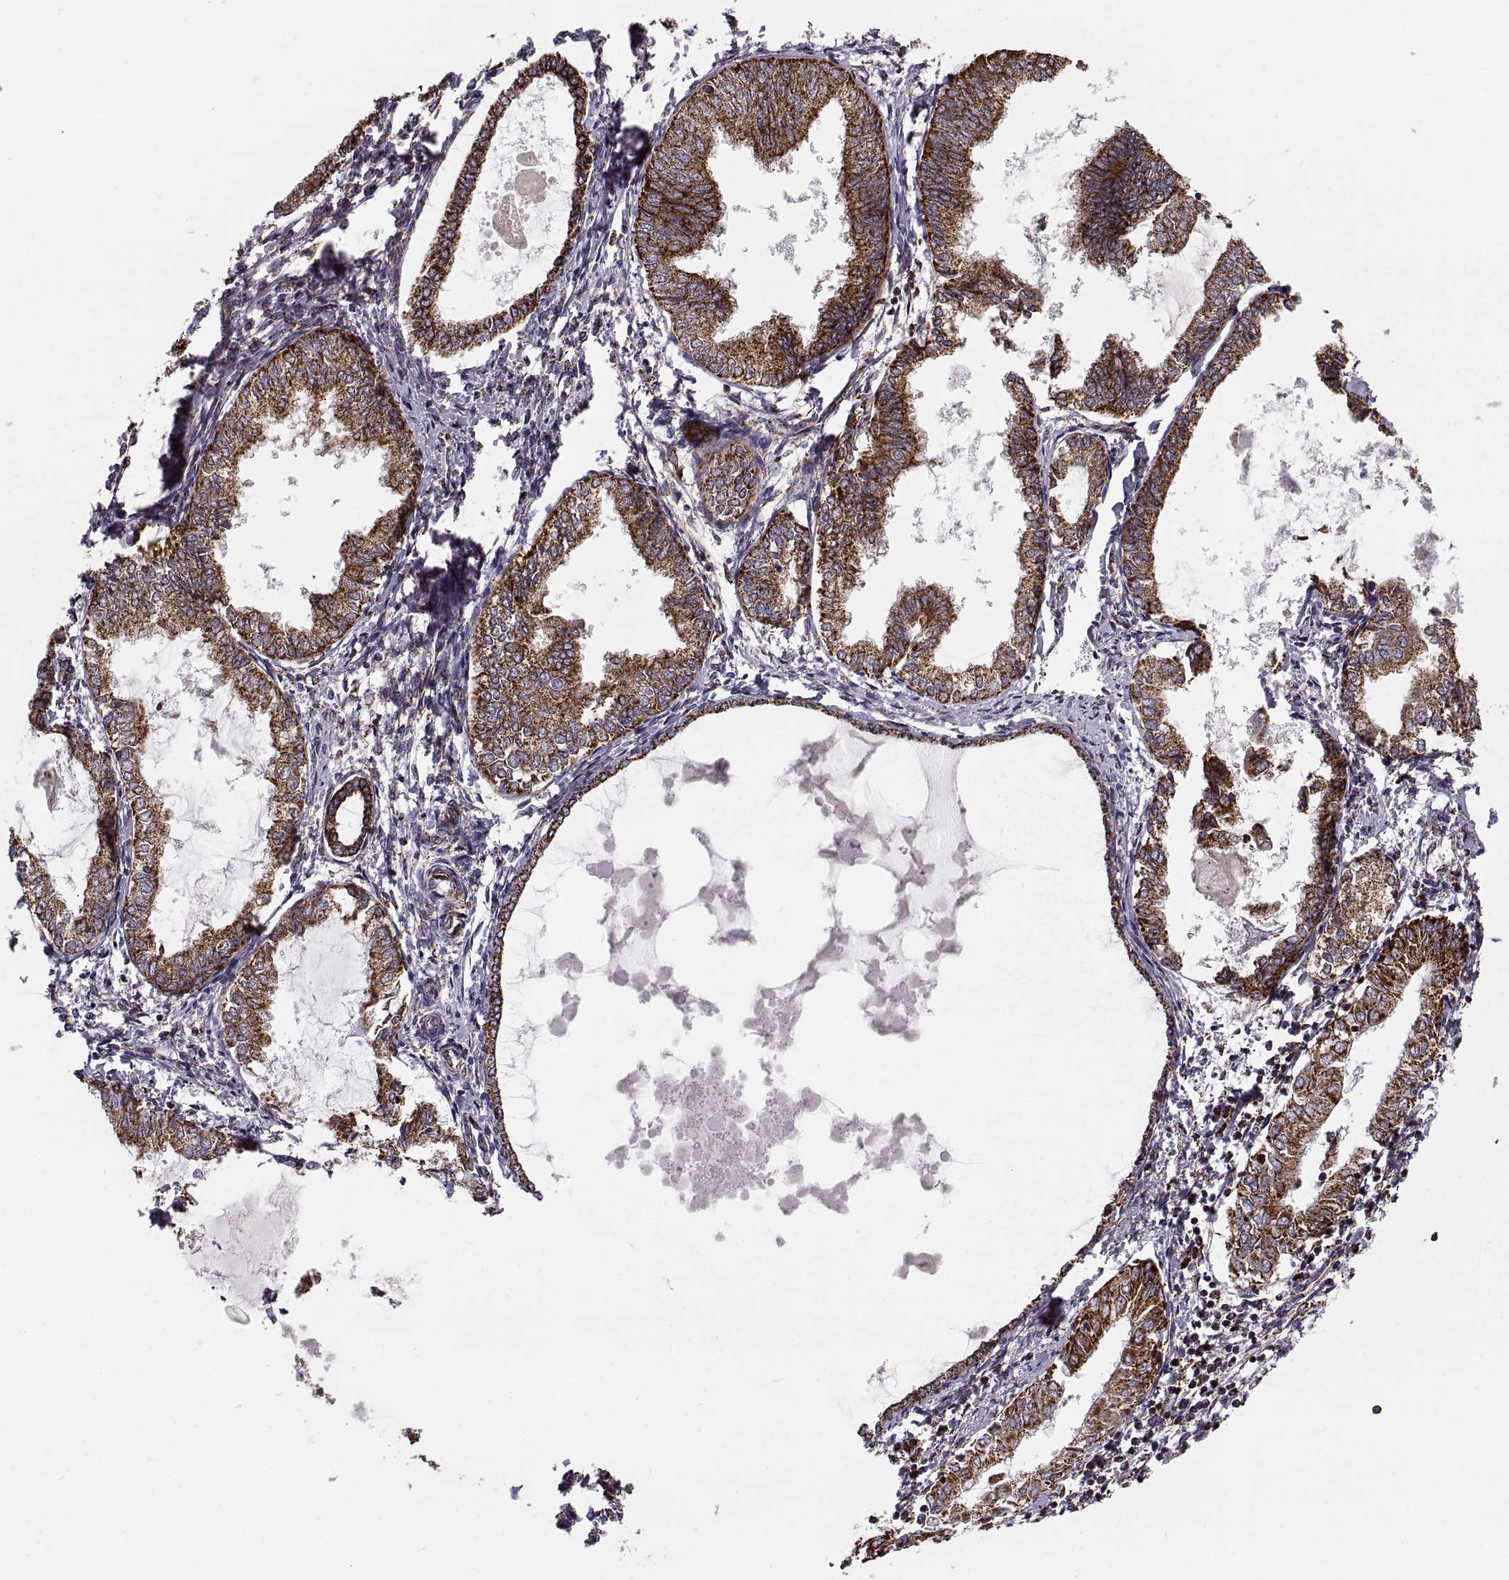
{"staining": {"intensity": "strong", "quantity": ">75%", "location": "cytoplasmic/membranous"}, "tissue": "endometrial cancer", "cell_type": "Tumor cells", "image_type": "cancer", "snomed": [{"axis": "morphology", "description": "Adenocarcinoma, NOS"}, {"axis": "topography", "description": "Endometrium"}], "caption": "Human endometrial cancer (adenocarcinoma) stained with a brown dye demonstrates strong cytoplasmic/membranous positive staining in about >75% of tumor cells.", "gene": "ARSD", "patient": {"sex": "female", "age": 68}}